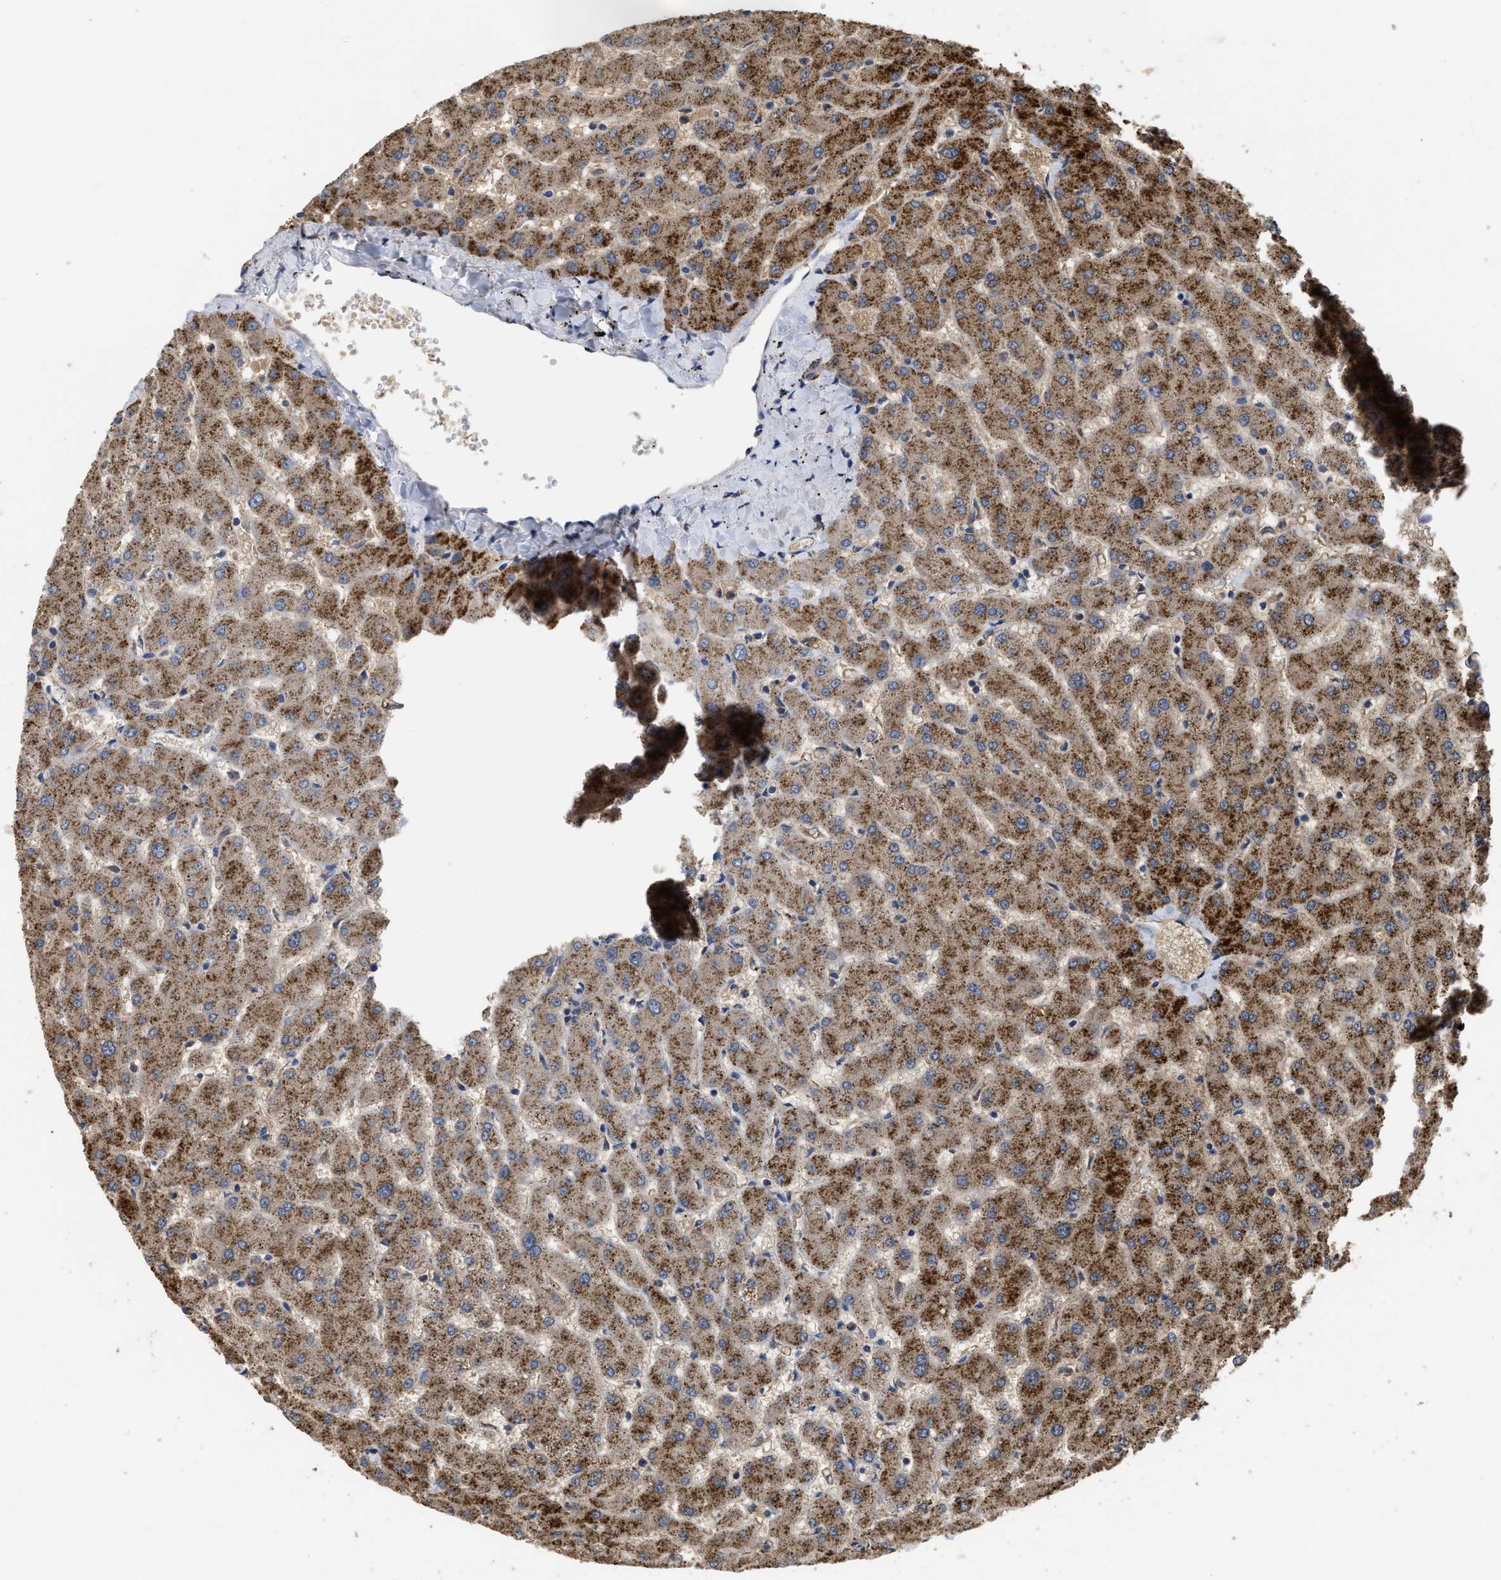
{"staining": {"intensity": "weak", "quantity": "25%-75%", "location": "cytoplasmic/membranous"}, "tissue": "liver", "cell_type": "Cholangiocytes", "image_type": "normal", "snomed": [{"axis": "morphology", "description": "Normal tissue, NOS"}, {"axis": "topography", "description": "Liver"}], "caption": "Immunohistochemical staining of unremarkable liver reveals 25%-75% levels of weak cytoplasmic/membranous protein positivity in about 25%-75% of cholangiocytes. (IHC, brightfield microscopy, high magnification).", "gene": "RNF216", "patient": {"sex": "female", "age": 63}}